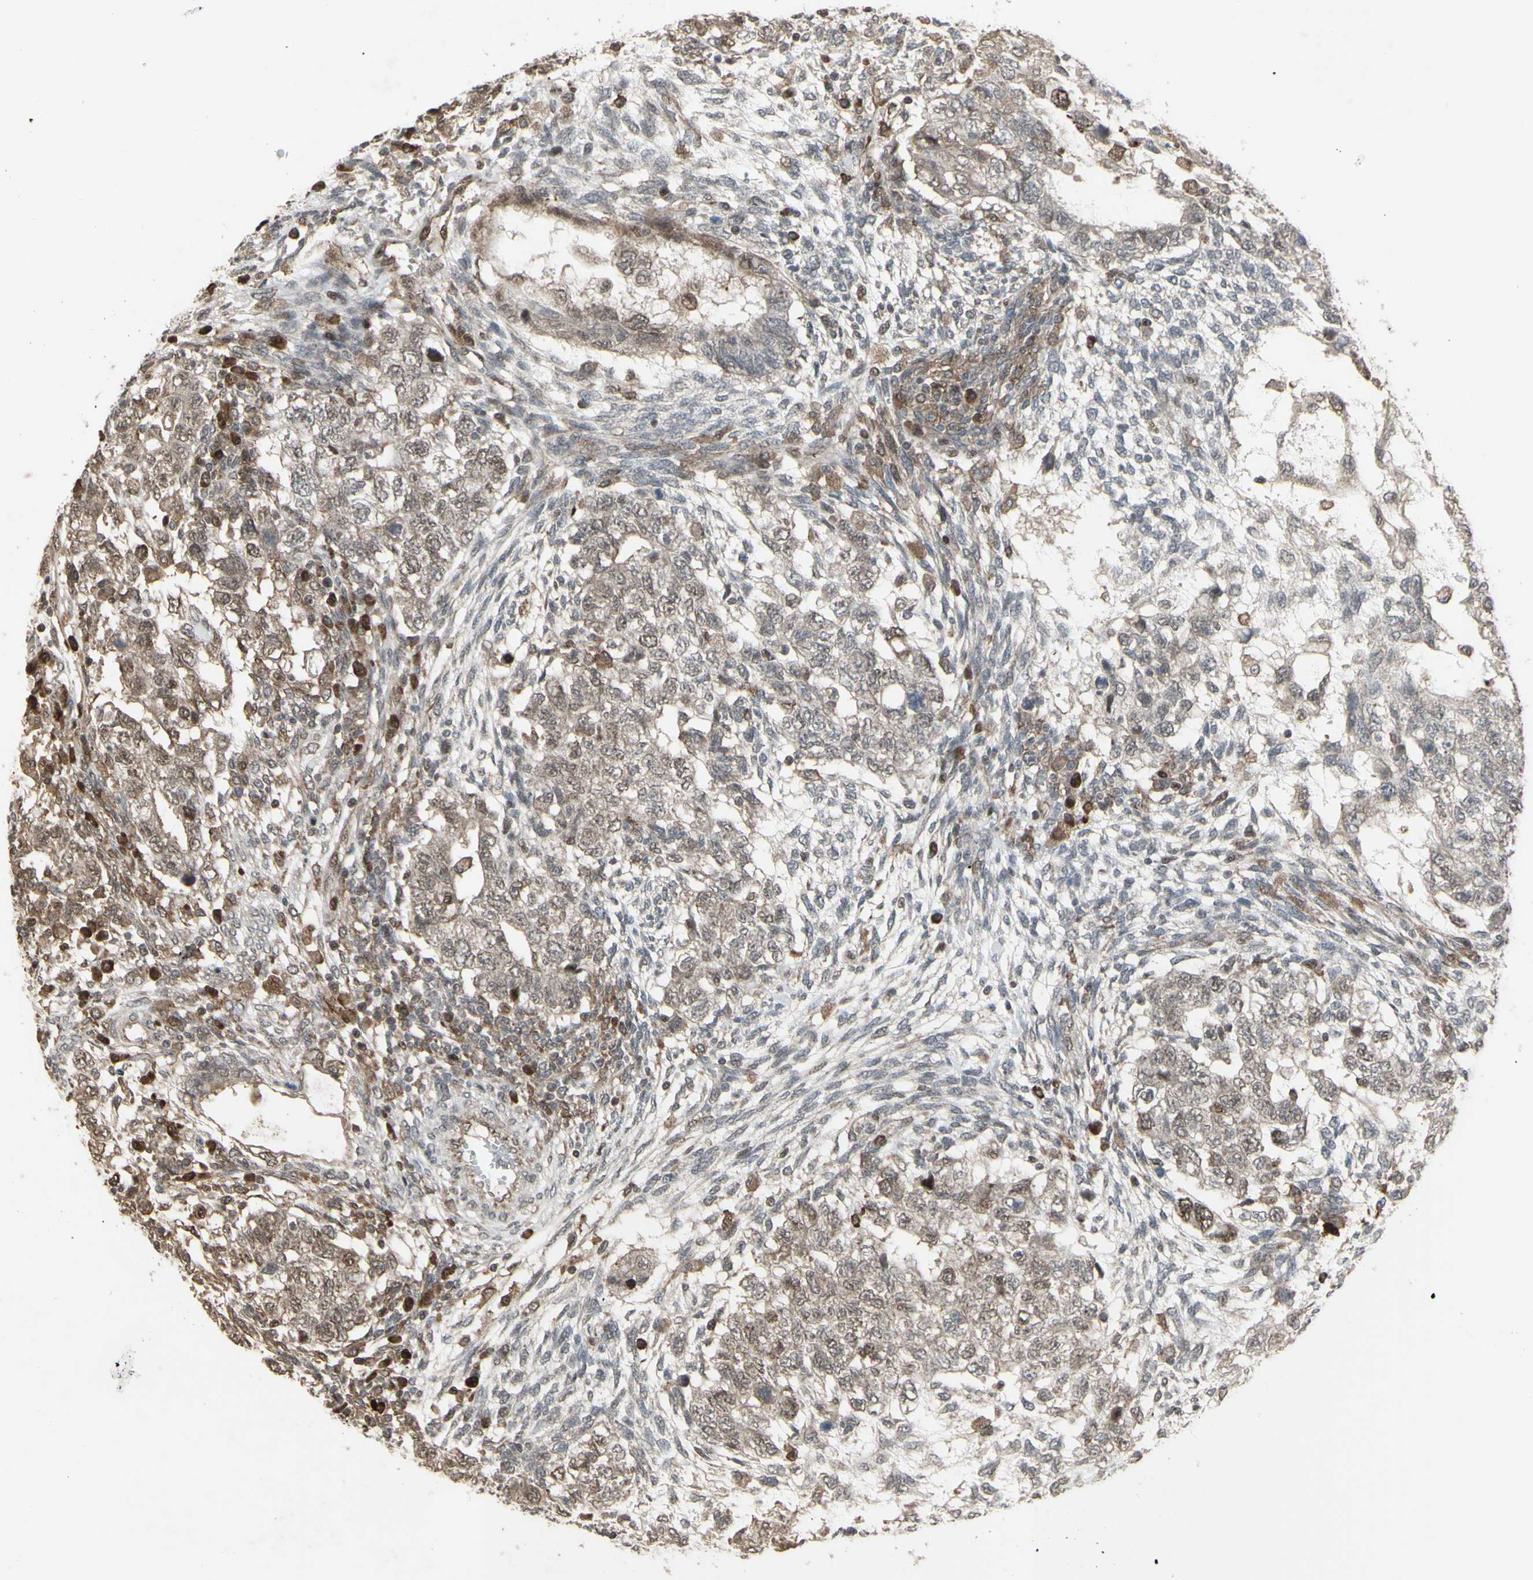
{"staining": {"intensity": "weak", "quantity": ">75%", "location": "cytoplasmic/membranous"}, "tissue": "testis cancer", "cell_type": "Tumor cells", "image_type": "cancer", "snomed": [{"axis": "morphology", "description": "Normal tissue, NOS"}, {"axis": "morphology", "description": "Carcinoma, Embryonal, NOS"}, {"axis": "topography", "description": "Testis"}], "caption": "Immunohistochemical staining of testis embryonal carcinoma reveals low levels of weak cytoplasmic/membranous protein staining in about >75% of tumor cells. The staining was performed using DAB (3,3'-diaminobenzidine), with brown indicating positive protein expression. Nuclei are stained blue with hematoxylin.", "gene": "CD33", "patient": {"sex": "male", "age": 36}}